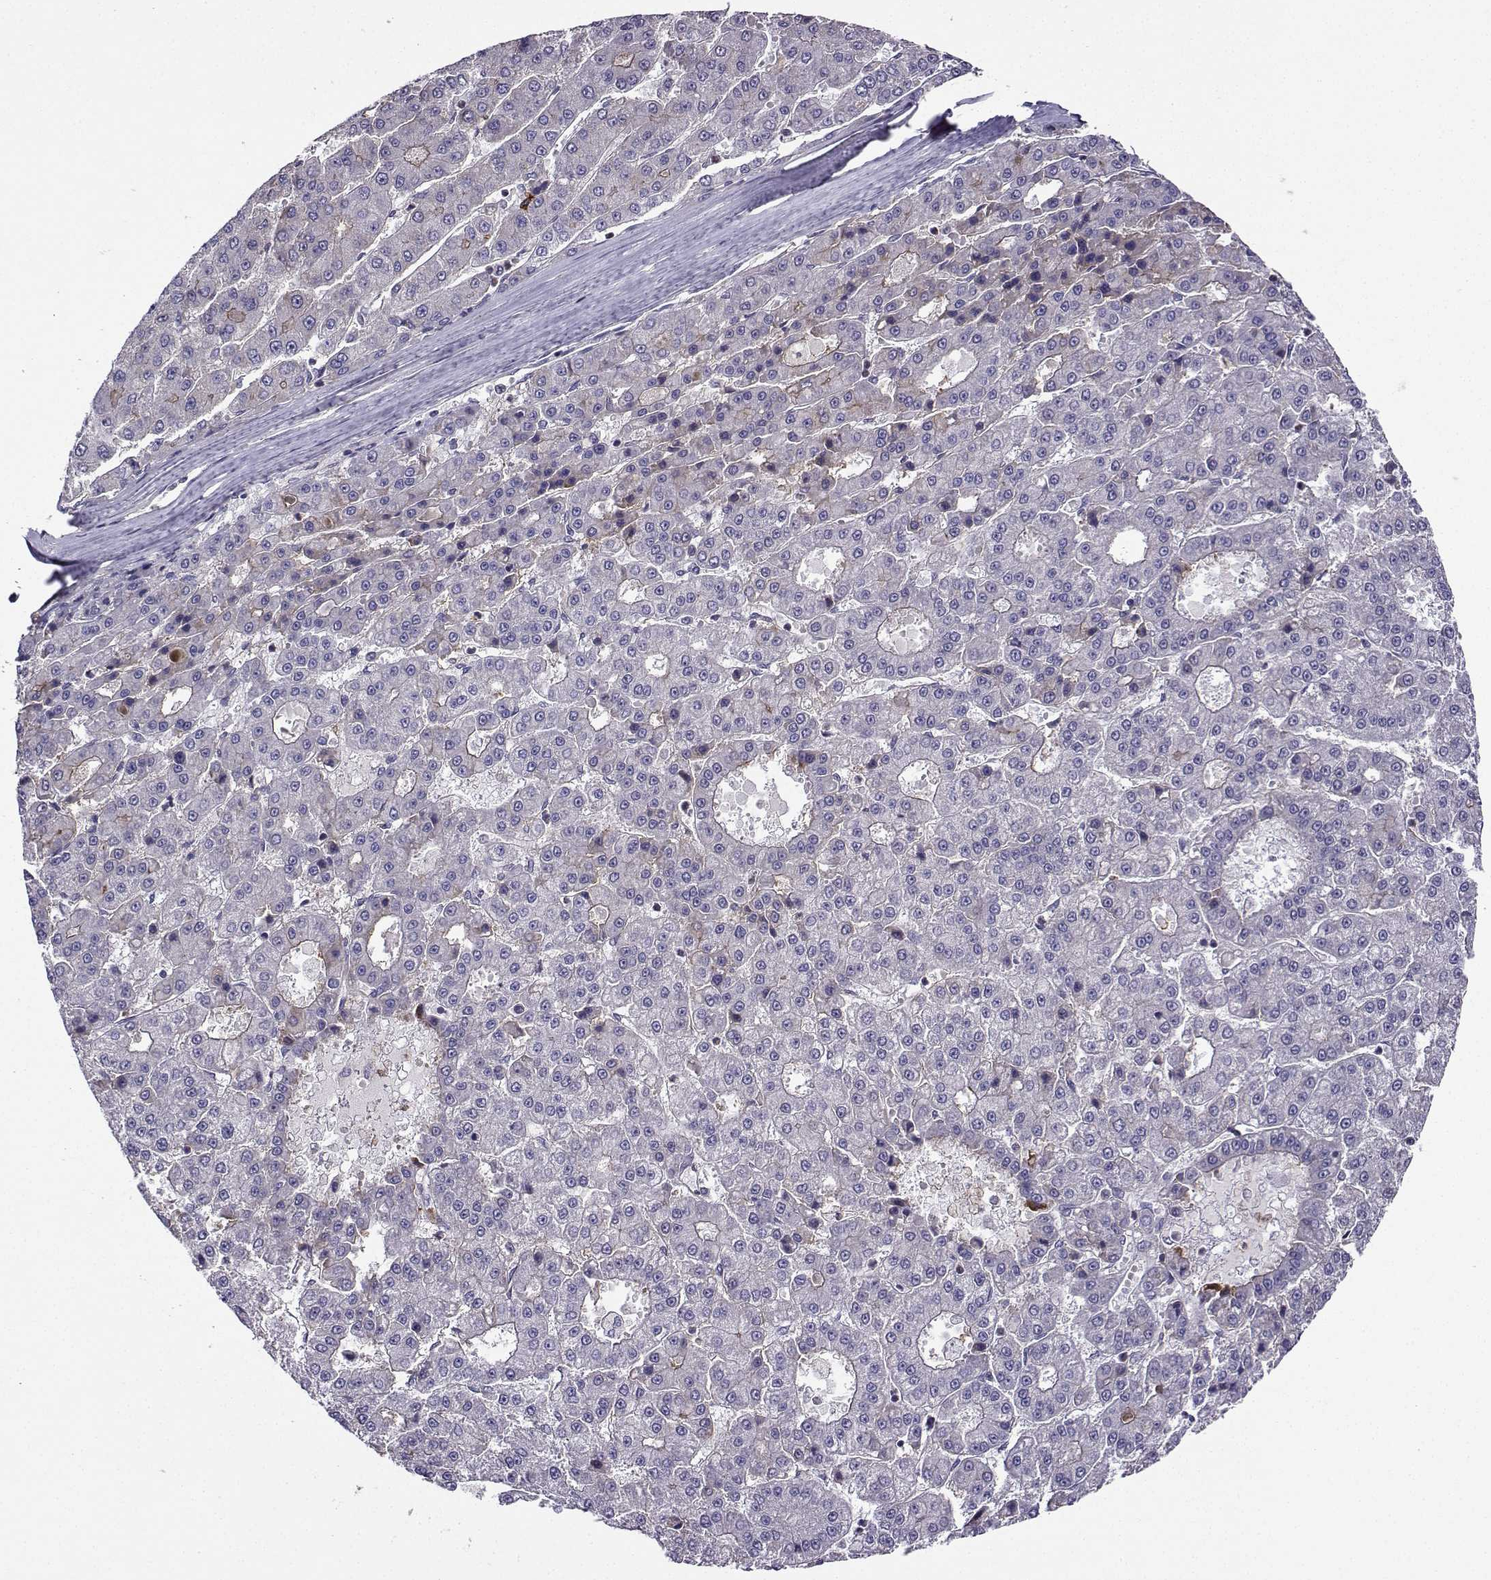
{"staining": {"intensity": "moderate", "quantity": "<25%", "location": "cytoplasmic/membranous"}, "tissue": "liver cancer", "cell_type": "Tumor cells", "image_type": "cancer", "snomed": [{"axis": "morphology", "description": "Carcinoma, Hepatocellular, NOS"}, {"axis": "topography", "description": "Liver"}], "caption": "Liver cancer (hepatocellular carcinoma) was stained to show a protein in brown. There is low levels of moderate cytoplasmic/membranous staining in about <25% of tumor cells. (Stains: DAB (3,3'-diaminobenzidine) in brown, nuclei in blue, Microscopy: brightfield microscopy at high magnification).", "gene": "ITGB8", "patient": {"sex": "male", "age": 70}}